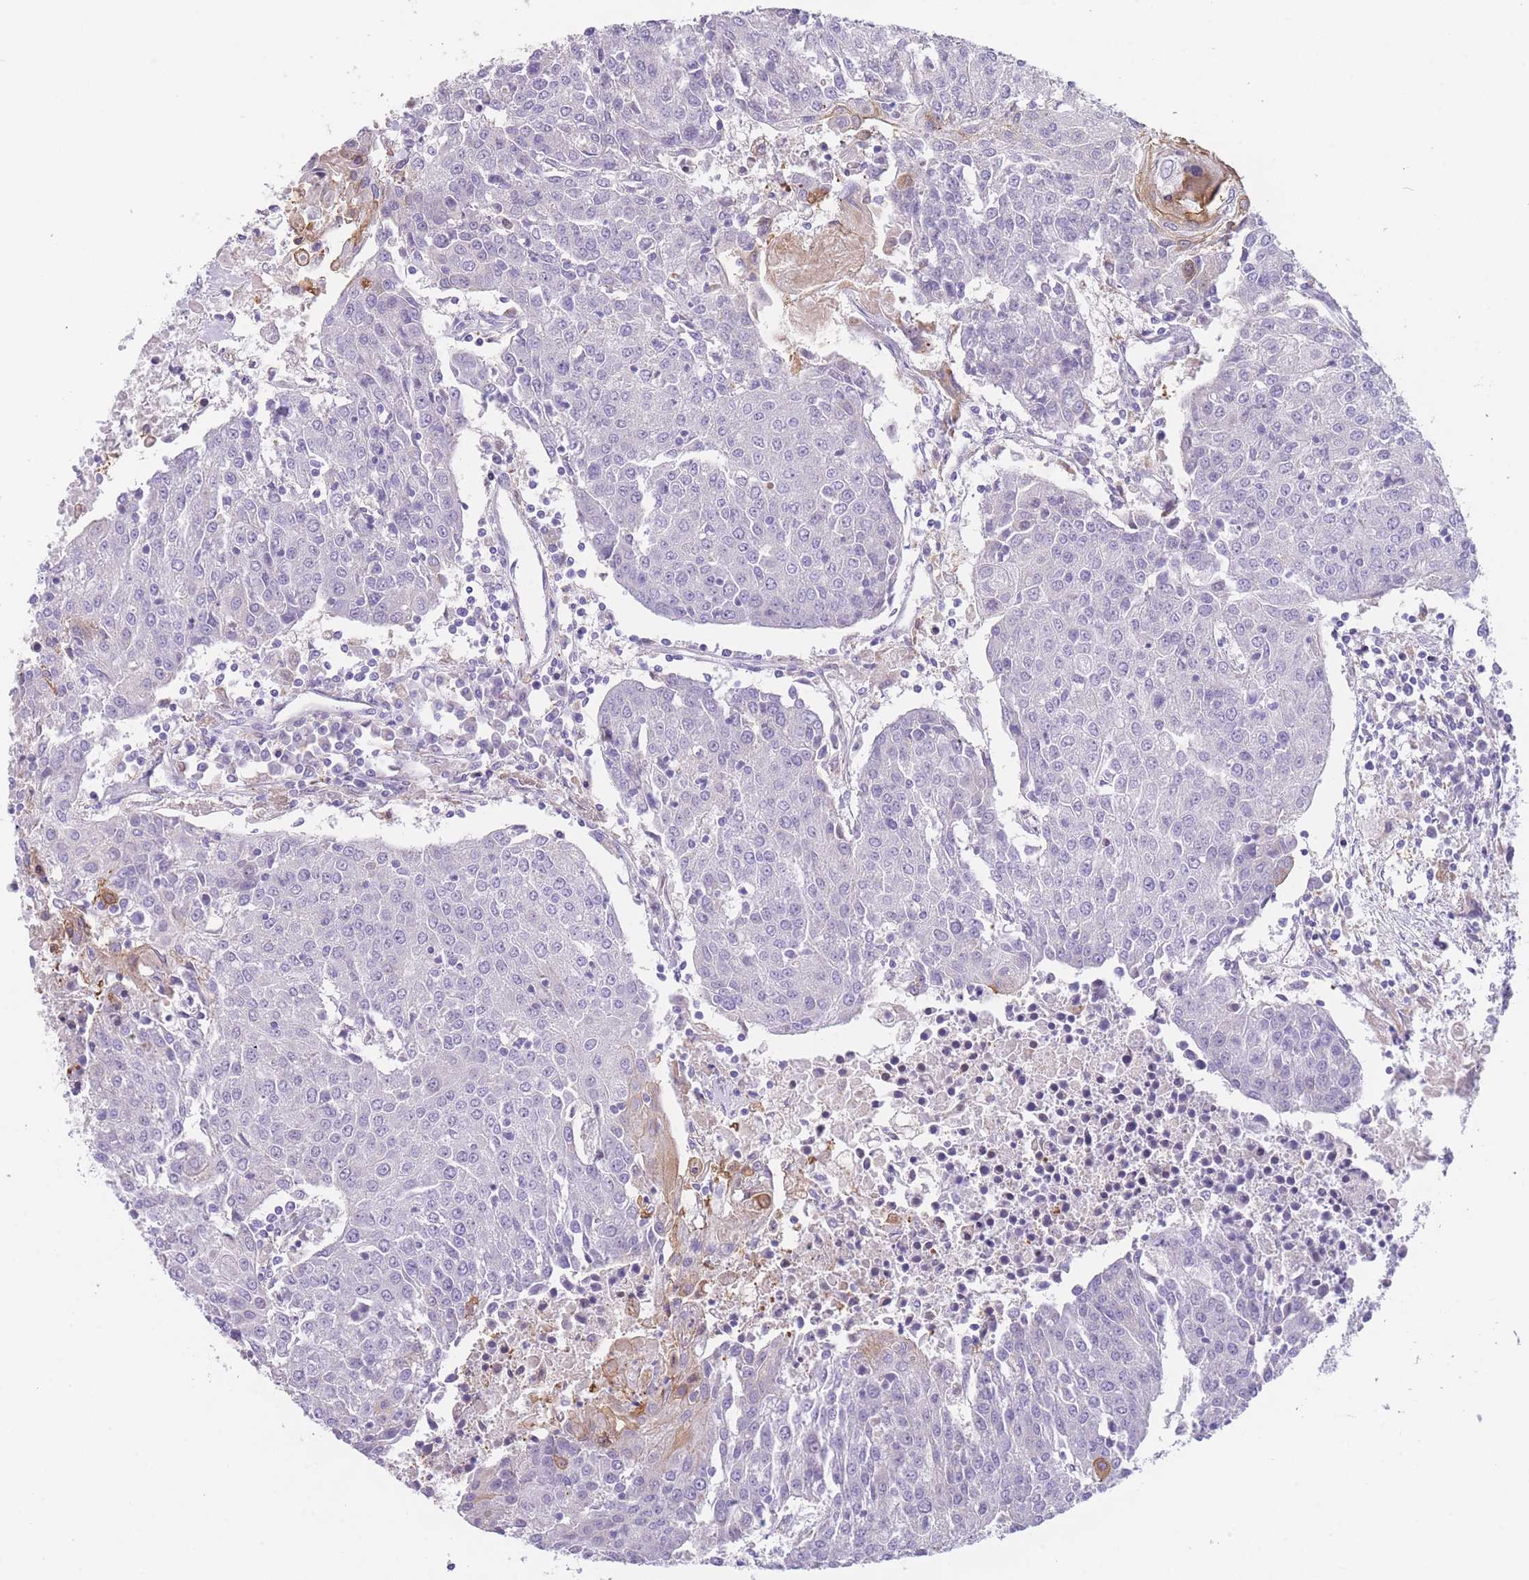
{"staining": {"intensity": "negative", "quantity": "none", "location": "none"}, "tissue": "urothelial cancer", "cell_type": "Tumor cells", "image_type": "cancer", "snomed": [{"axis": "morphology", "description": "Urothelial carcinoma, High grade"}, {"axis": "topography", "description": "Urinary bladder"}], "caption": "Histopathology image shows no significant protein staining in tumor cells of urothelial cancer.", "gene": "IMPG1", "patient": {"sex": "female", "age": 85}}